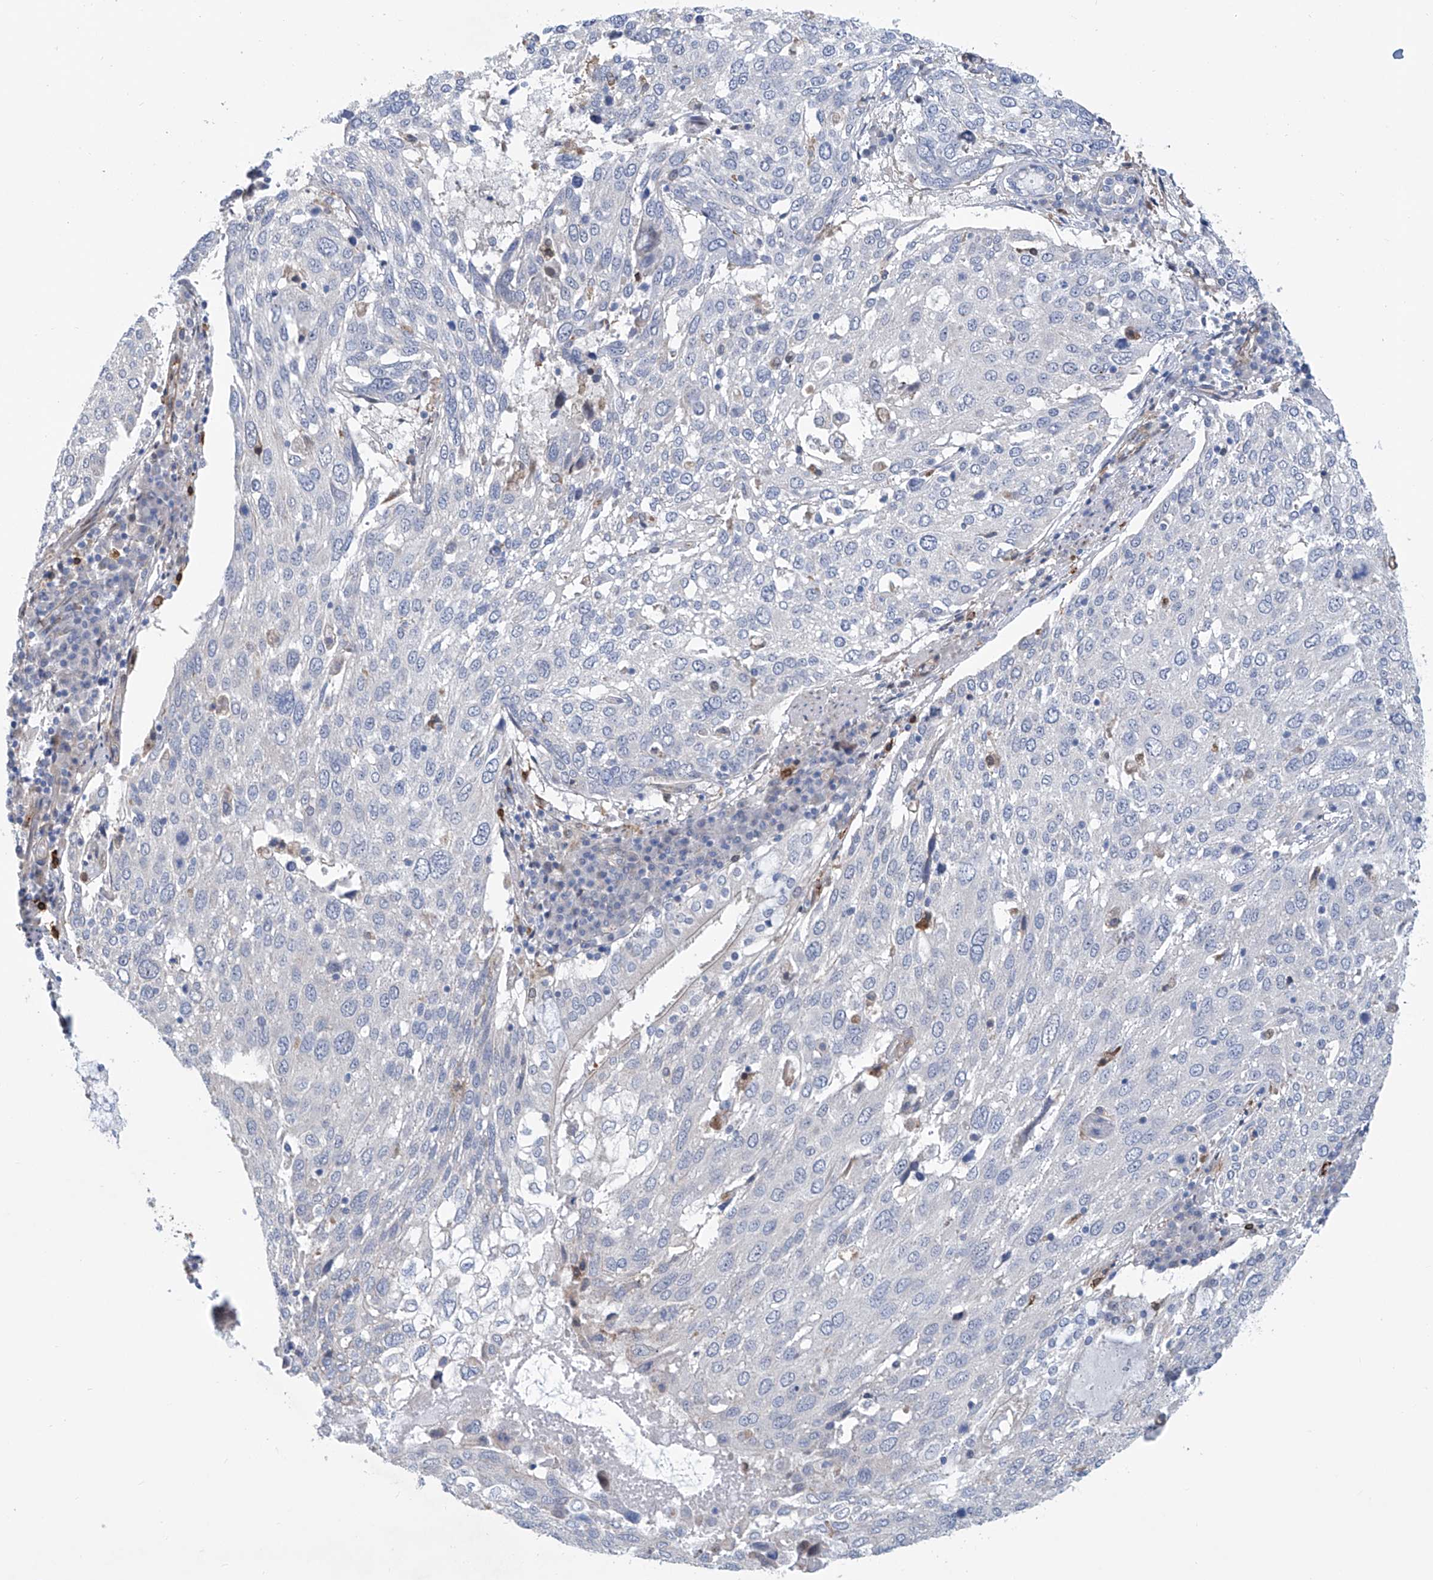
{"staining": {"intensity": "negative", "quantity": "none", "location": "none"}, "tissue": "lung cancer", "cell_type": "Tumor cells", "image_type": "cancer", "snomed": [{"axis": "morphology", "description": "Squamous cell carcinoma, NOS"}, {"axis": "topography", "description": "Lung"}], "caption": "IHC micrograph of neoplastic tissue: human lung cancer (squamous cell carcinoma) stained with DAB reveals no significant protein positivity in tumor cells.", "gene": "TNN", "patient": {"sex": "male", "age": 65}}